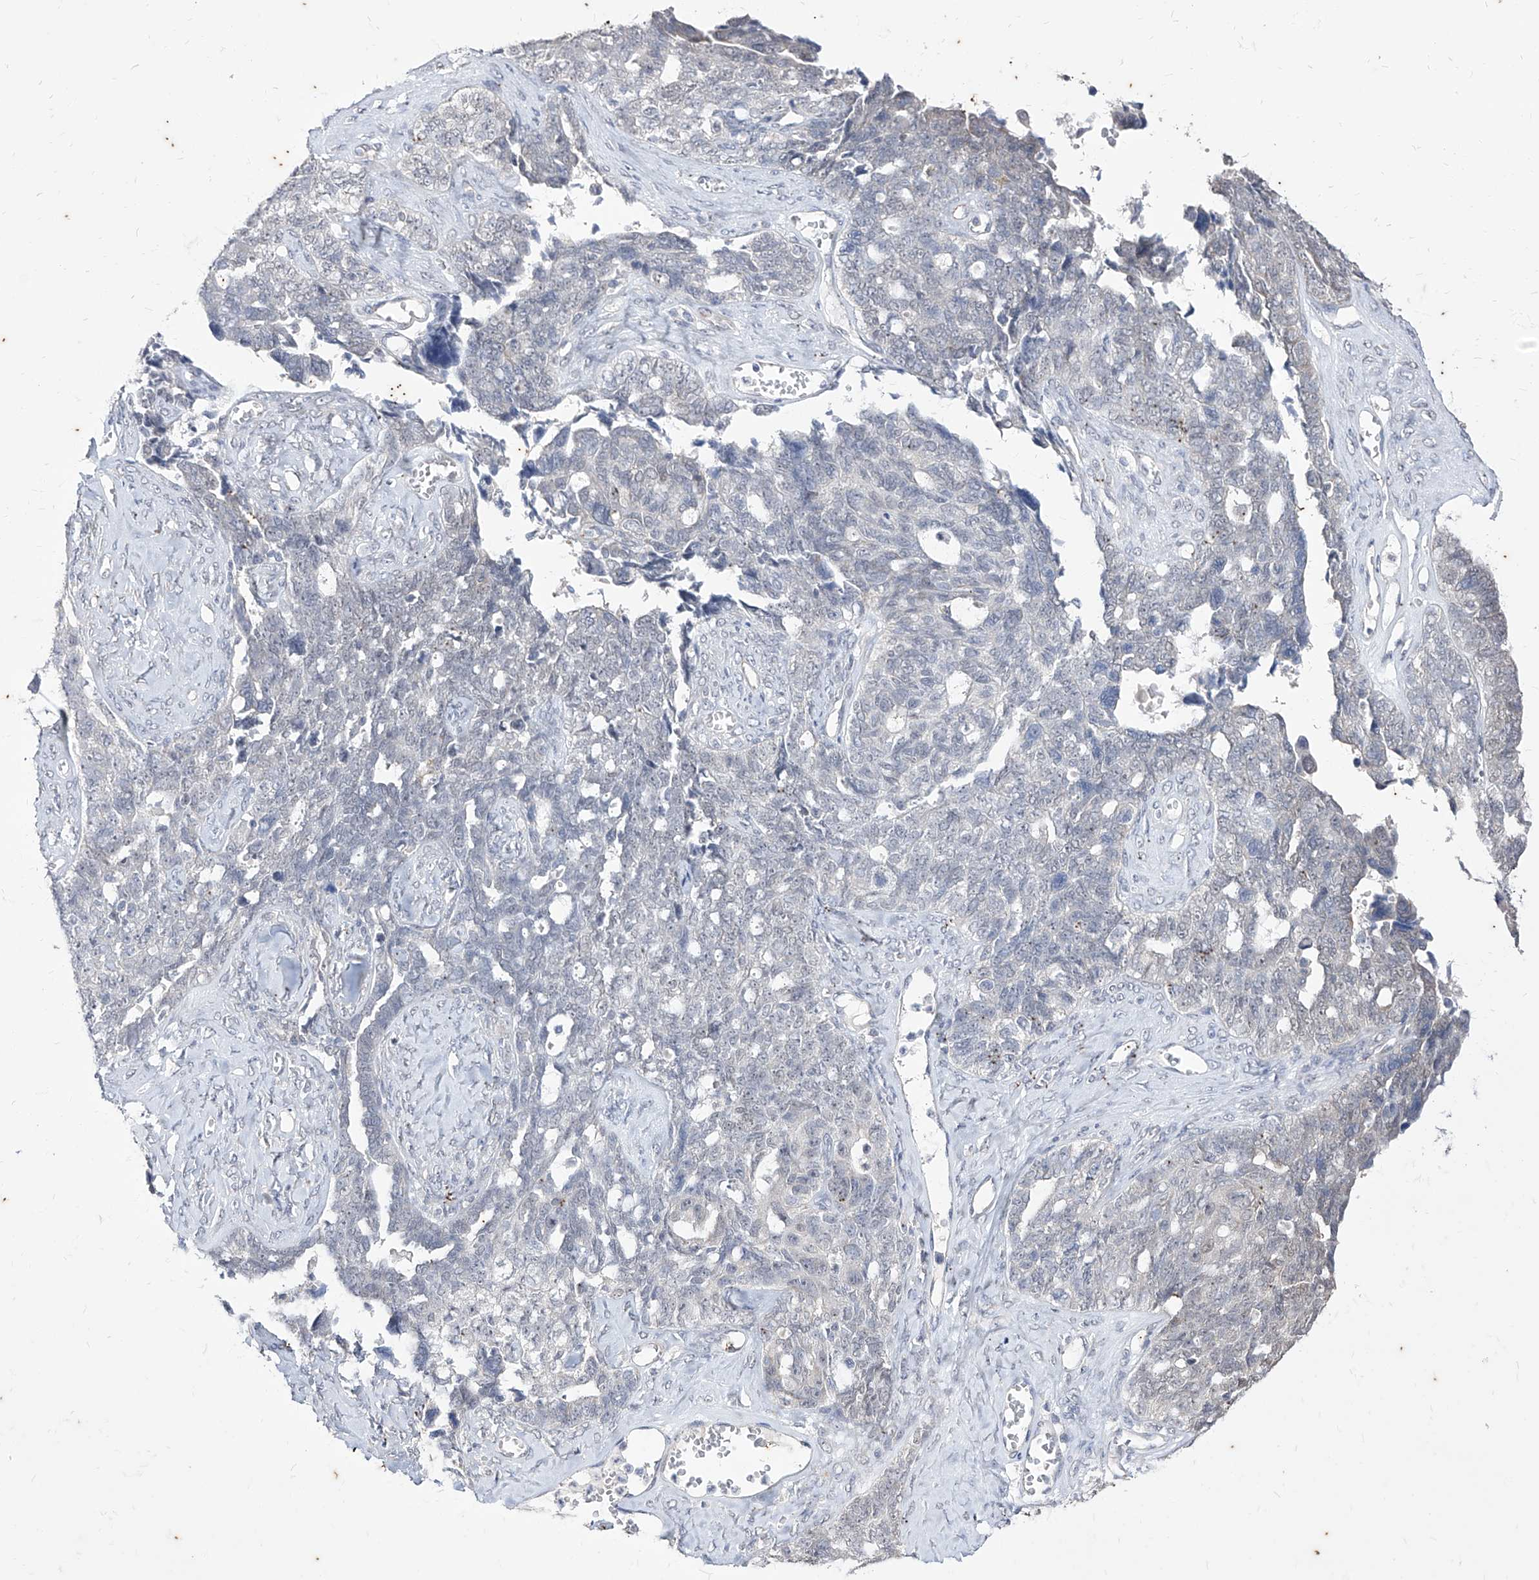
{"staining": {"intensity": "negative", "quantity": "none", "location": "none"}, "tissue": "ovarian cancer", "cell_type": "Tumor cells", "image_type": "cancer", "snomed": [{"axis": "morphology", "description": "Cystadenocarcinoma, serous, NOS"}, {"axis": "topography", "description": "Ovary"}], "caption": "A histopathology image of human serous cystadenocarcinoma (ovarian) is negative for staining in tumor cells. The staining was performed using DAB to visualize the protein expression in brown, while the nuclei were stained in blue with hematoxylin (Magnification: 20x).", "gene": "PHF20L1", "patient": {"sex": "female", "age": 79}}